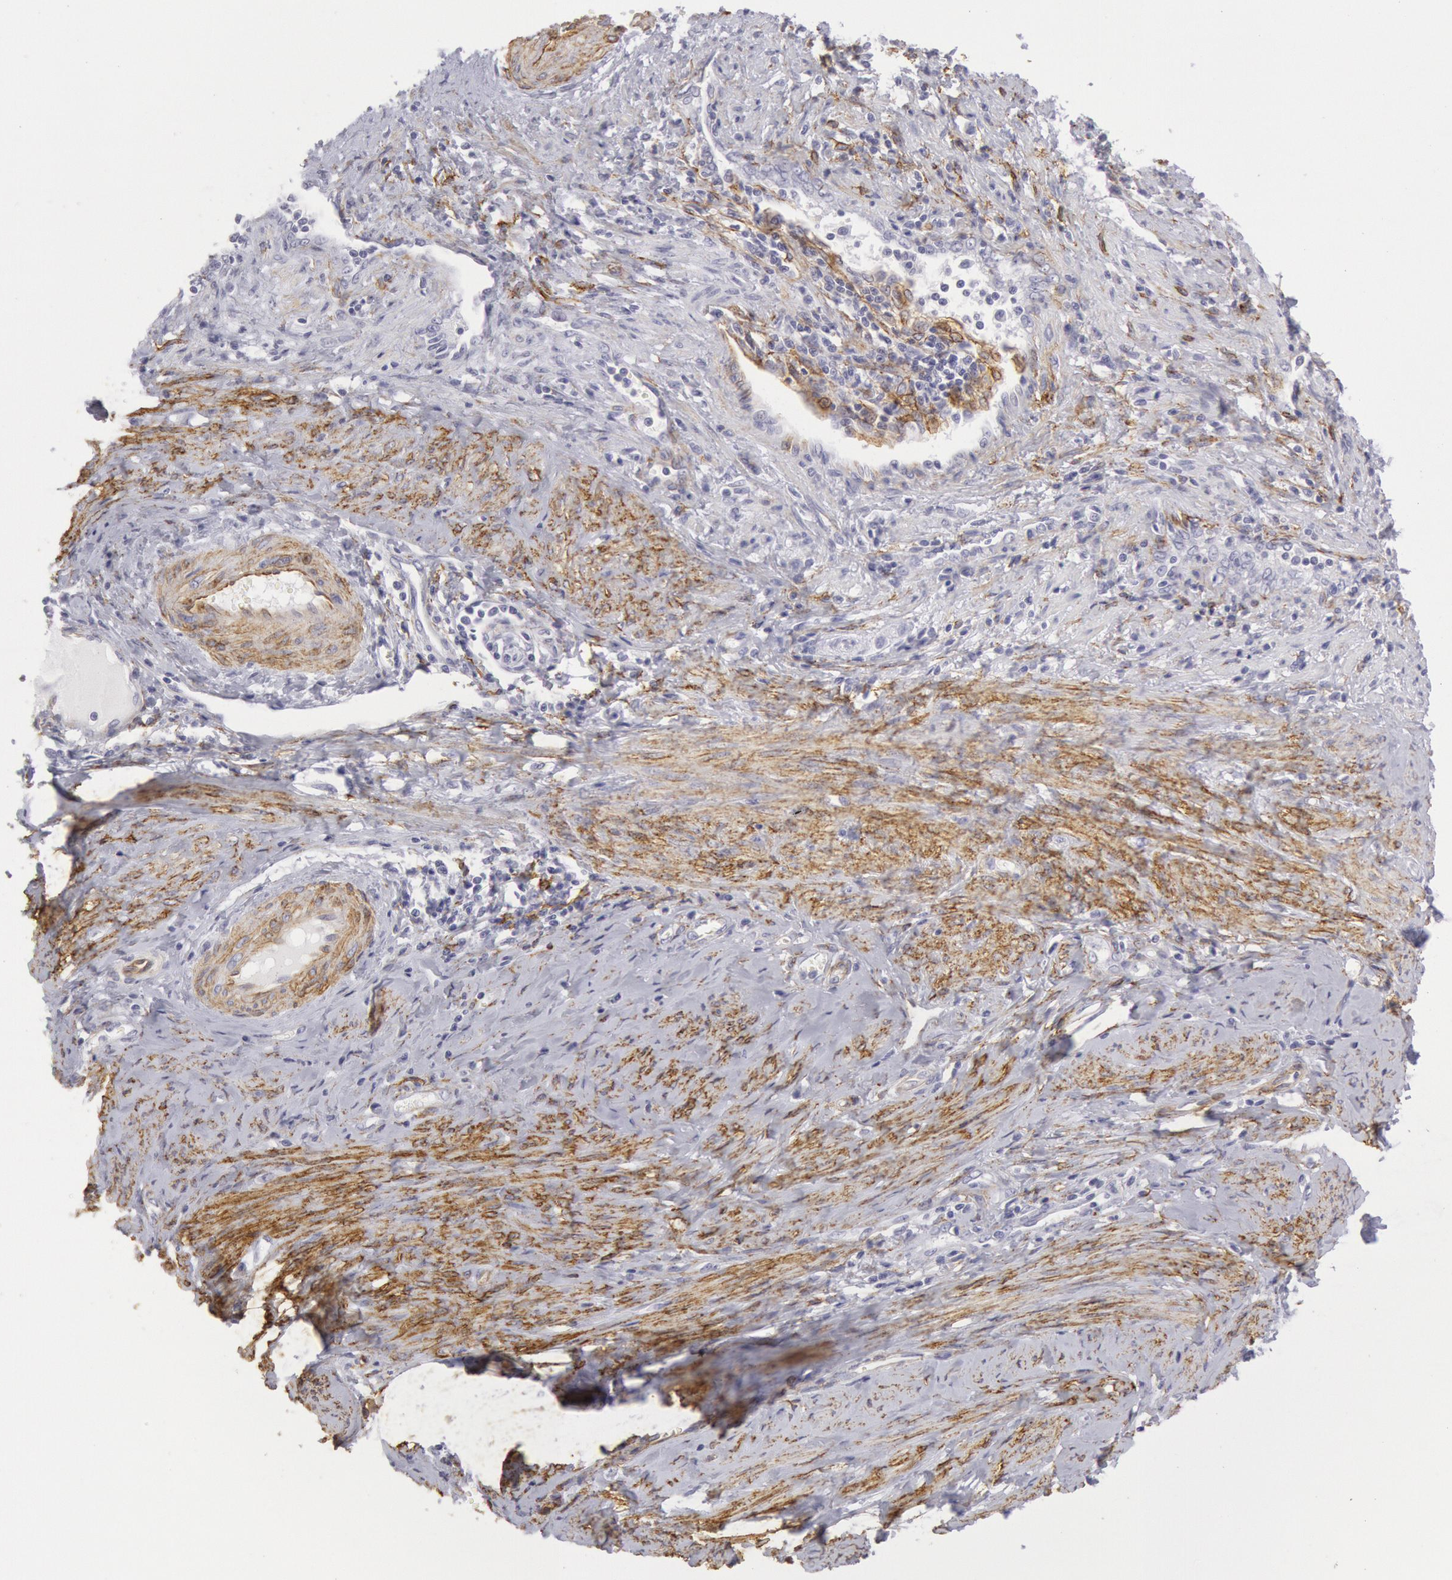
{"staining": {"intensity": "negative", "quantity": "none", "location": "none"}, "tissue": "cervical cancer", "cell_type": "Tumor cells", "image_type": "cancer", "snomed": [{"axis": "morphology", "description": "Normal tissue, NOS"}, {"axis": "morphology", "description": "Adenocarcinoma, NOS"}, {"axis": "topography", "description": "Cervix"}], "caption": "Immunohistochemistry micrograph of neoplastic tissue: cervical adenocarcinoma stained with DAB (3,3'-diaminobenzidine) displays no significant protein staining in tumor cells.", "gene": "CDH13", "patient": {"sex": "female", "age": 34}}